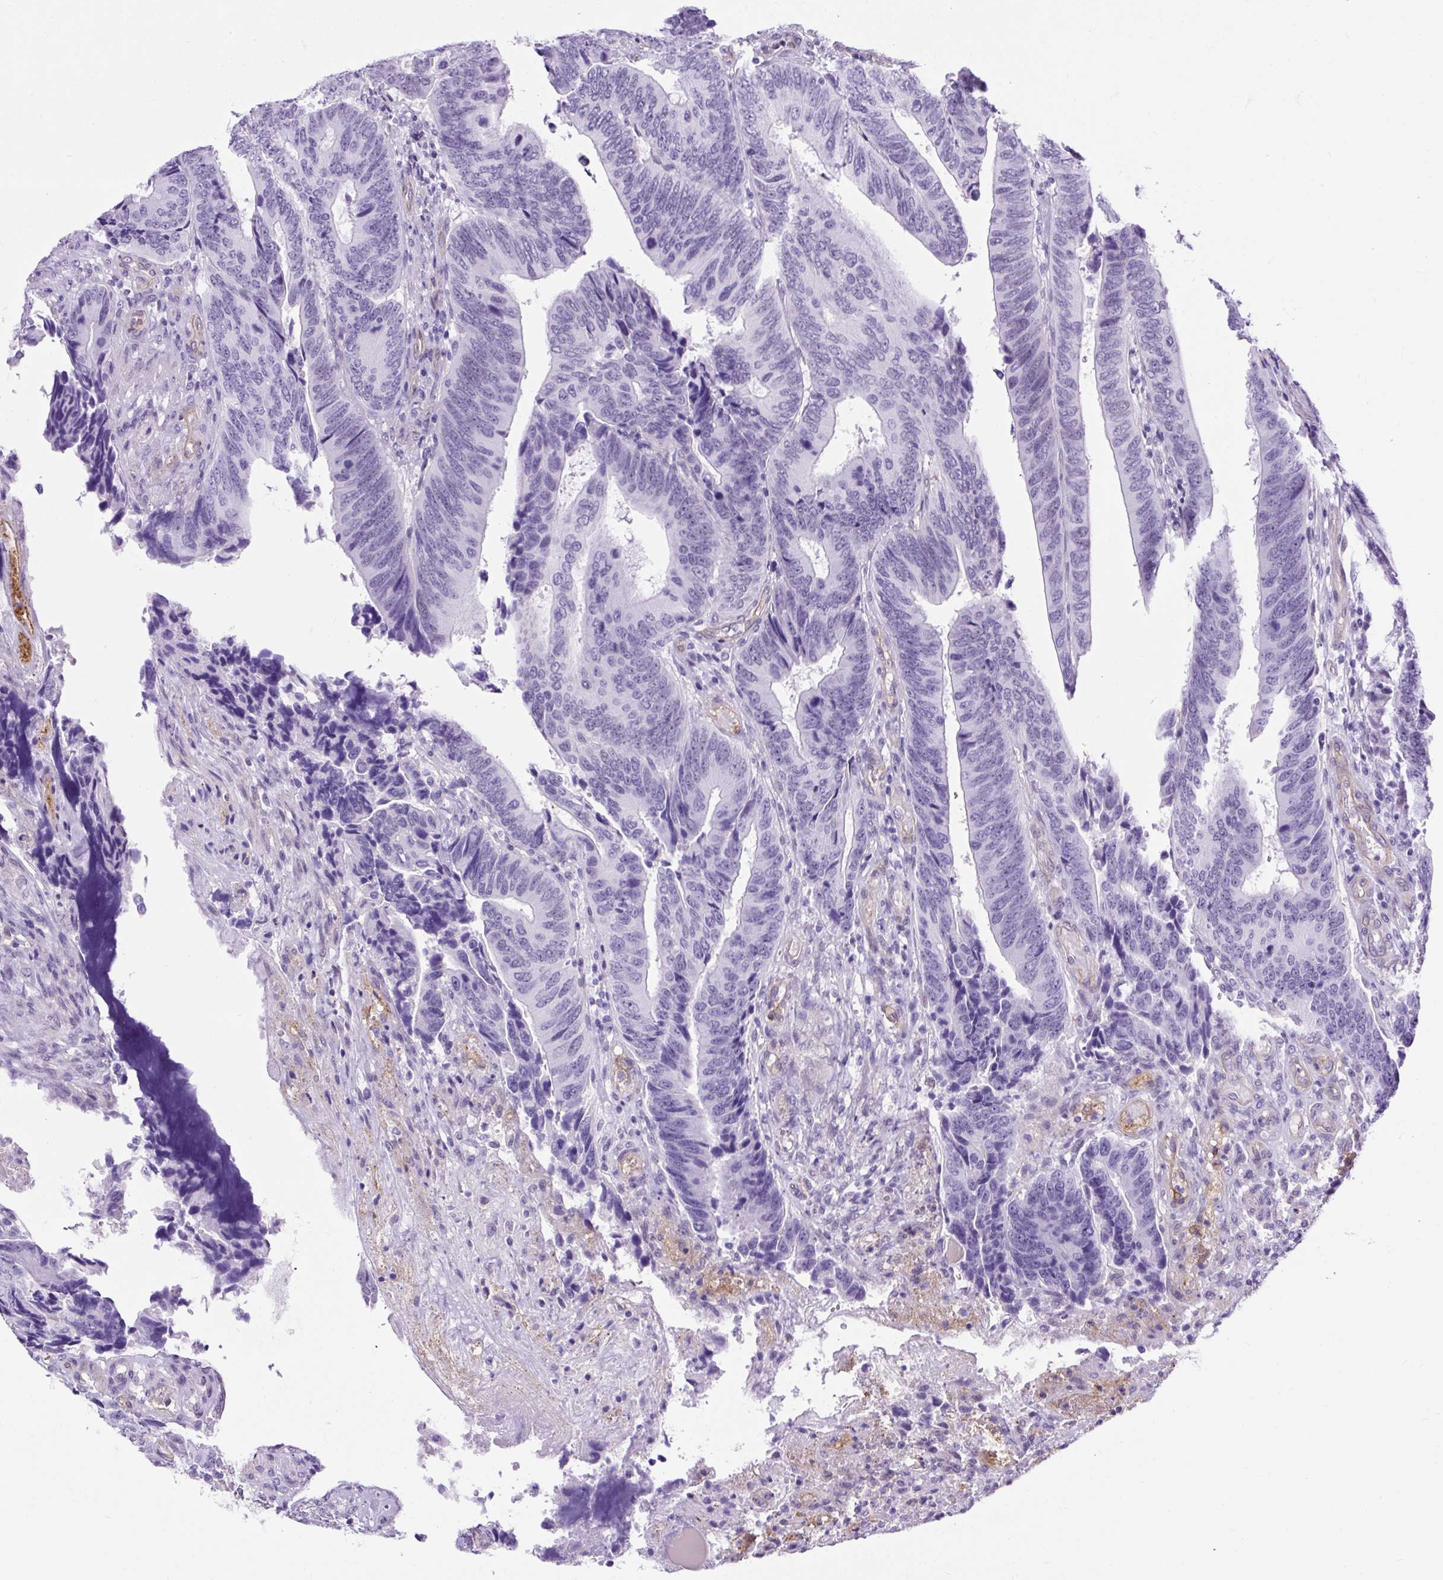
{"staining": {"intensity": "negative", "quantity": "none", "location": "none"}, "tissue": "colorectal cancer", "cell_type": "Tumor cells", "image_type": "cancer", "snomed": [{"axis": "morphology", "description": "Adenocarcinoma, NOS"}, {"axis": "topography", "description": "Colon"}], "caption": "Immunohistochemistry of colorectal adenocarcinoma demonstrates no staining in tumor cells.", "gene": "KRT12", "patient": {"sex": "male", "age": 87}}